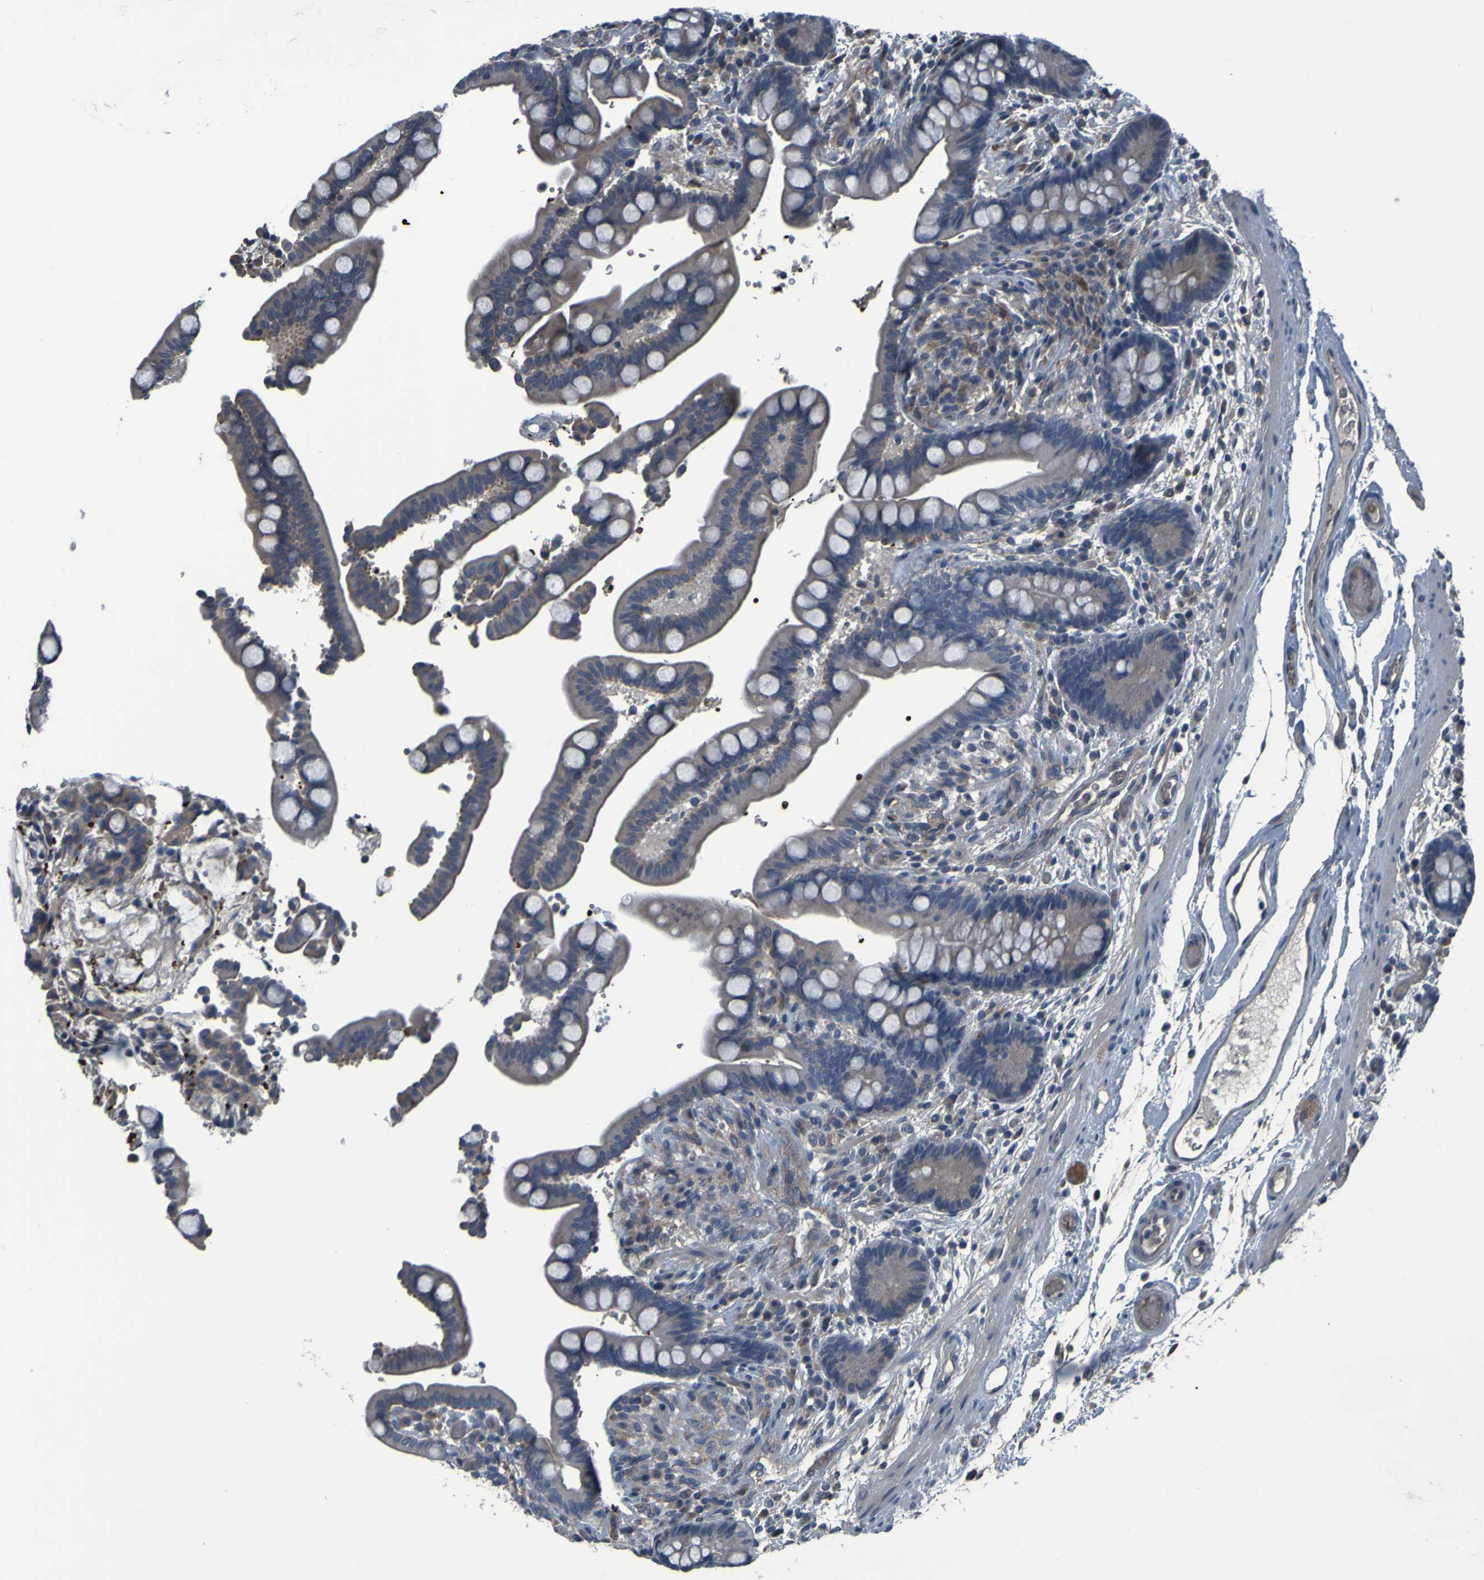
{"staining": {"intensity": "weak", "quantity": ">75%", "location": "cytoplasmic/membranous"}, "tissue": "colon", "cell_type": "Endothelial cells", "image_type": "normal", "snomed": [{"axis": "morphology", "description": "Normal tissue, NOS"}, {"axis": "topography", "description": "Colon"}], "caption": "This is a photomicrograph of IHC staining of benign colon, which shows weak expression in the cytoplasmic/membranous of endothelial cells.", "gene": "GRAMD1A", "patient": {"sex": "male", "age": 73}}